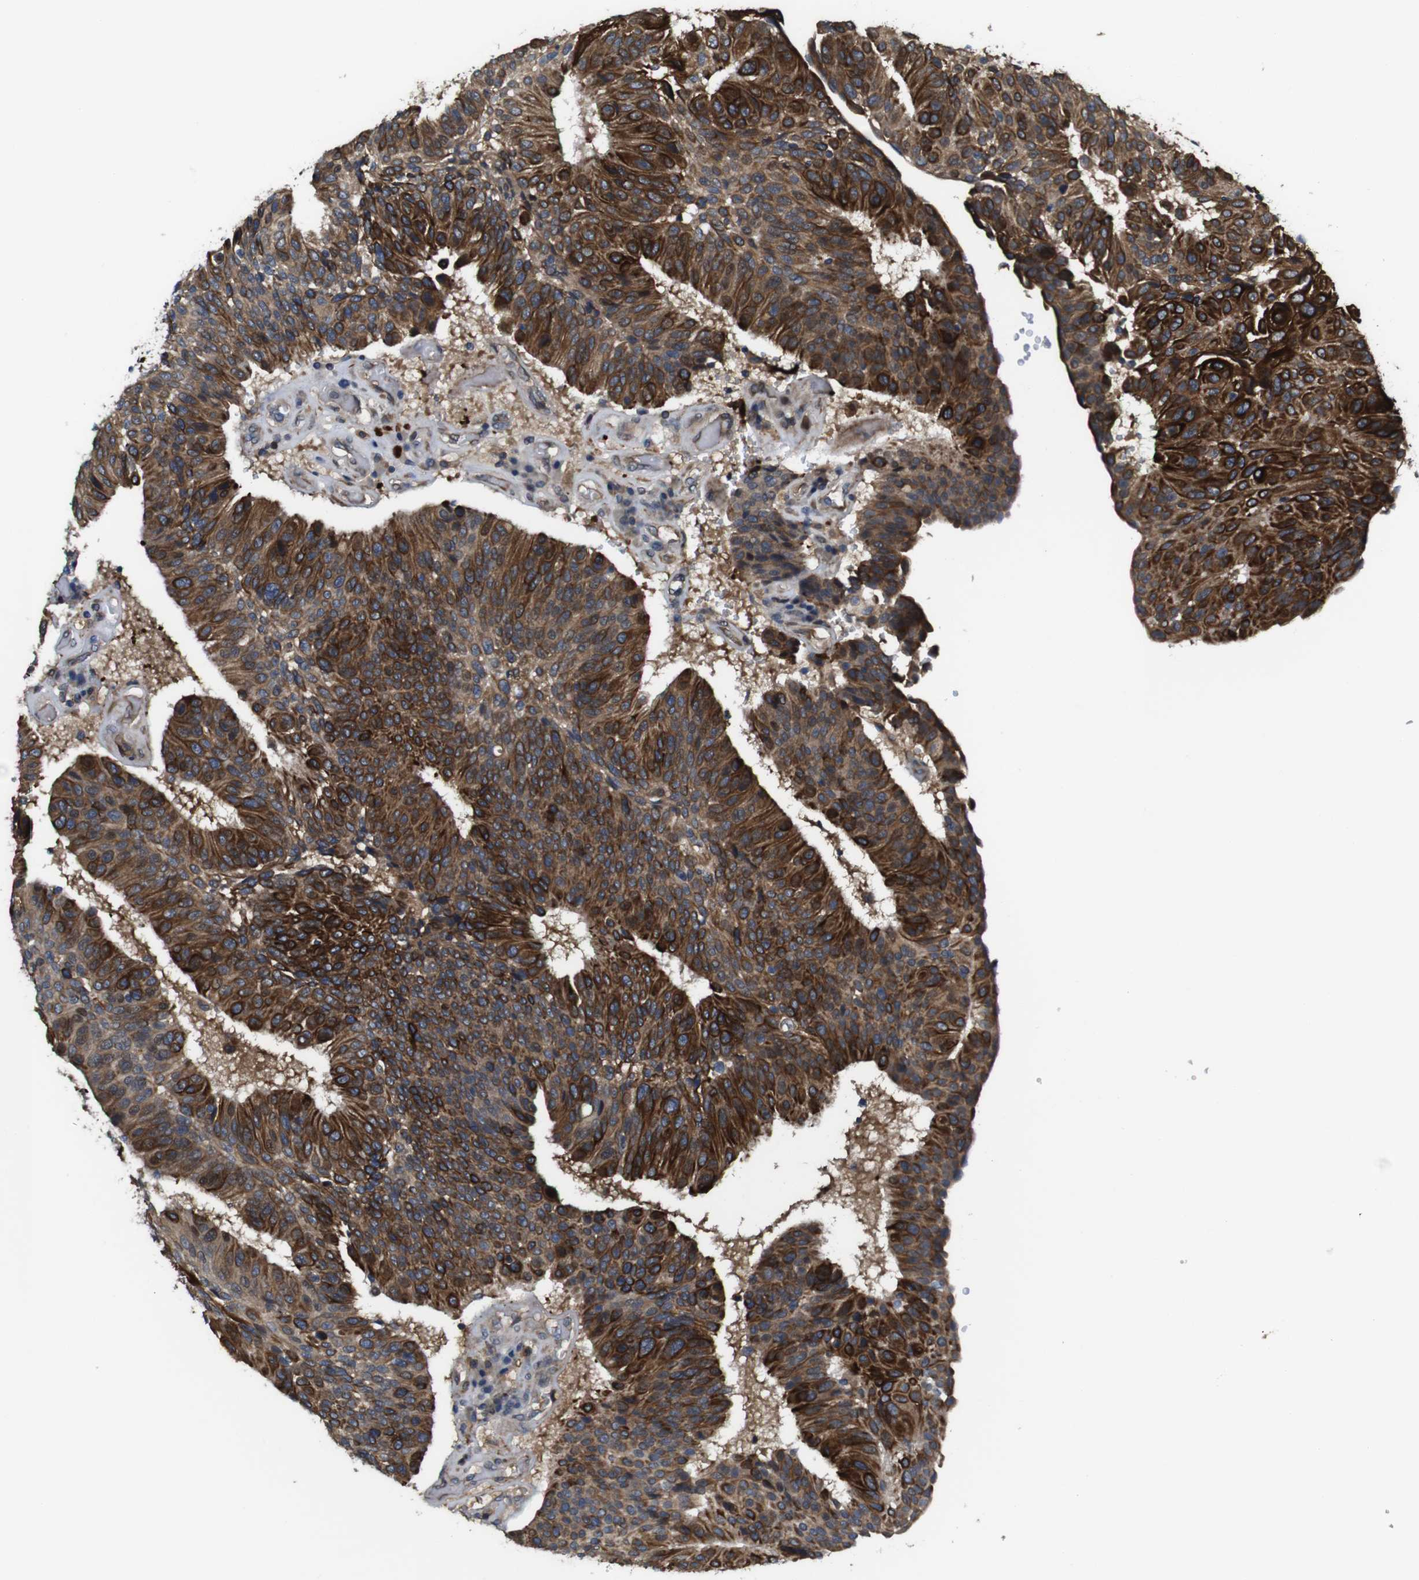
{"staining": {"intensity": "strong", "quantity": ">75%", "location": "cytoplasmic/membranous,nuclear"}, "tissue": "urothelial cancer", "cell_type": "Tumor cells", "image_type": "cancer", "snomed": [{"axis": "morphology", "description": "Urothelial carcinoma, High grade"}, {"axis": "topography", "description": "Urinary bladder"}], "caption": "Strong cytoplasmic/membranous and nuclear protein positivity is appreciated in about >75% of tumor cells in high-grade urothelial carcinoma. The protein is shown in brown color, while the nuclei are stained blue.", "gene": "PCOLCE2", "patient": {"sex": "male", "age": 66}}